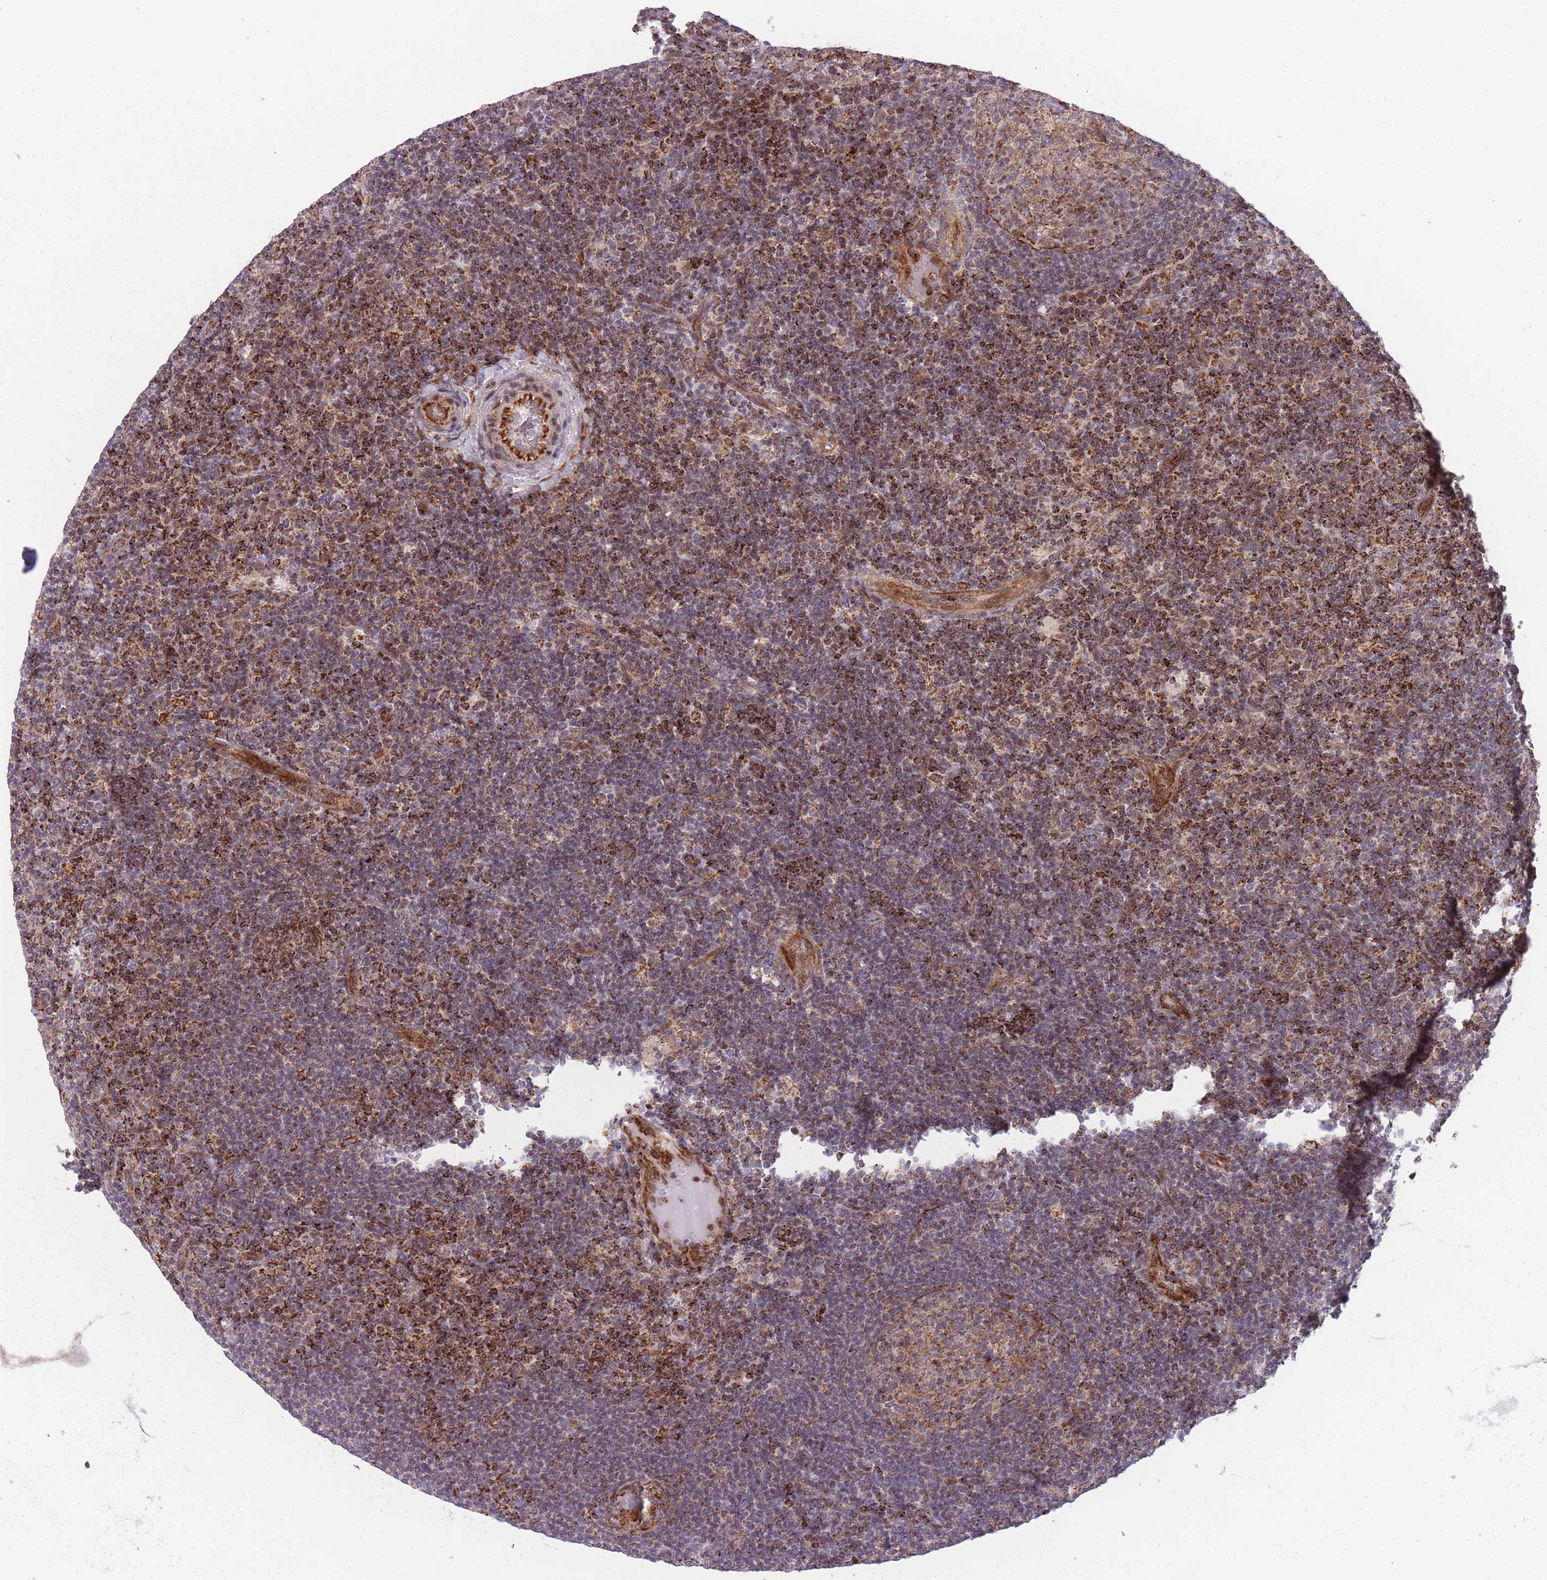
{"staining": {"intensity": "moderate", "quantity": ">75%", "location": "cytoplasmic/membranous,nuclear"}, "tissue": "lymphoma", "cell_type": "Tumor cells", "image_type": "cancer", "snomed": [{"axis": "morphology", "description": "Hodgkin's disease, NOS"}, {"axis": "topography", "description": "Lymph node"}], "caption": "This is an image of immunohistochemistry (IHC) staining of Hodgkin's disease, which shows moderate positivity in the cytoplasmic/membranous and nuclear of tumor cells.", "gene": "DPYSL4", "patient": {"sex": "female", "age": 57}}